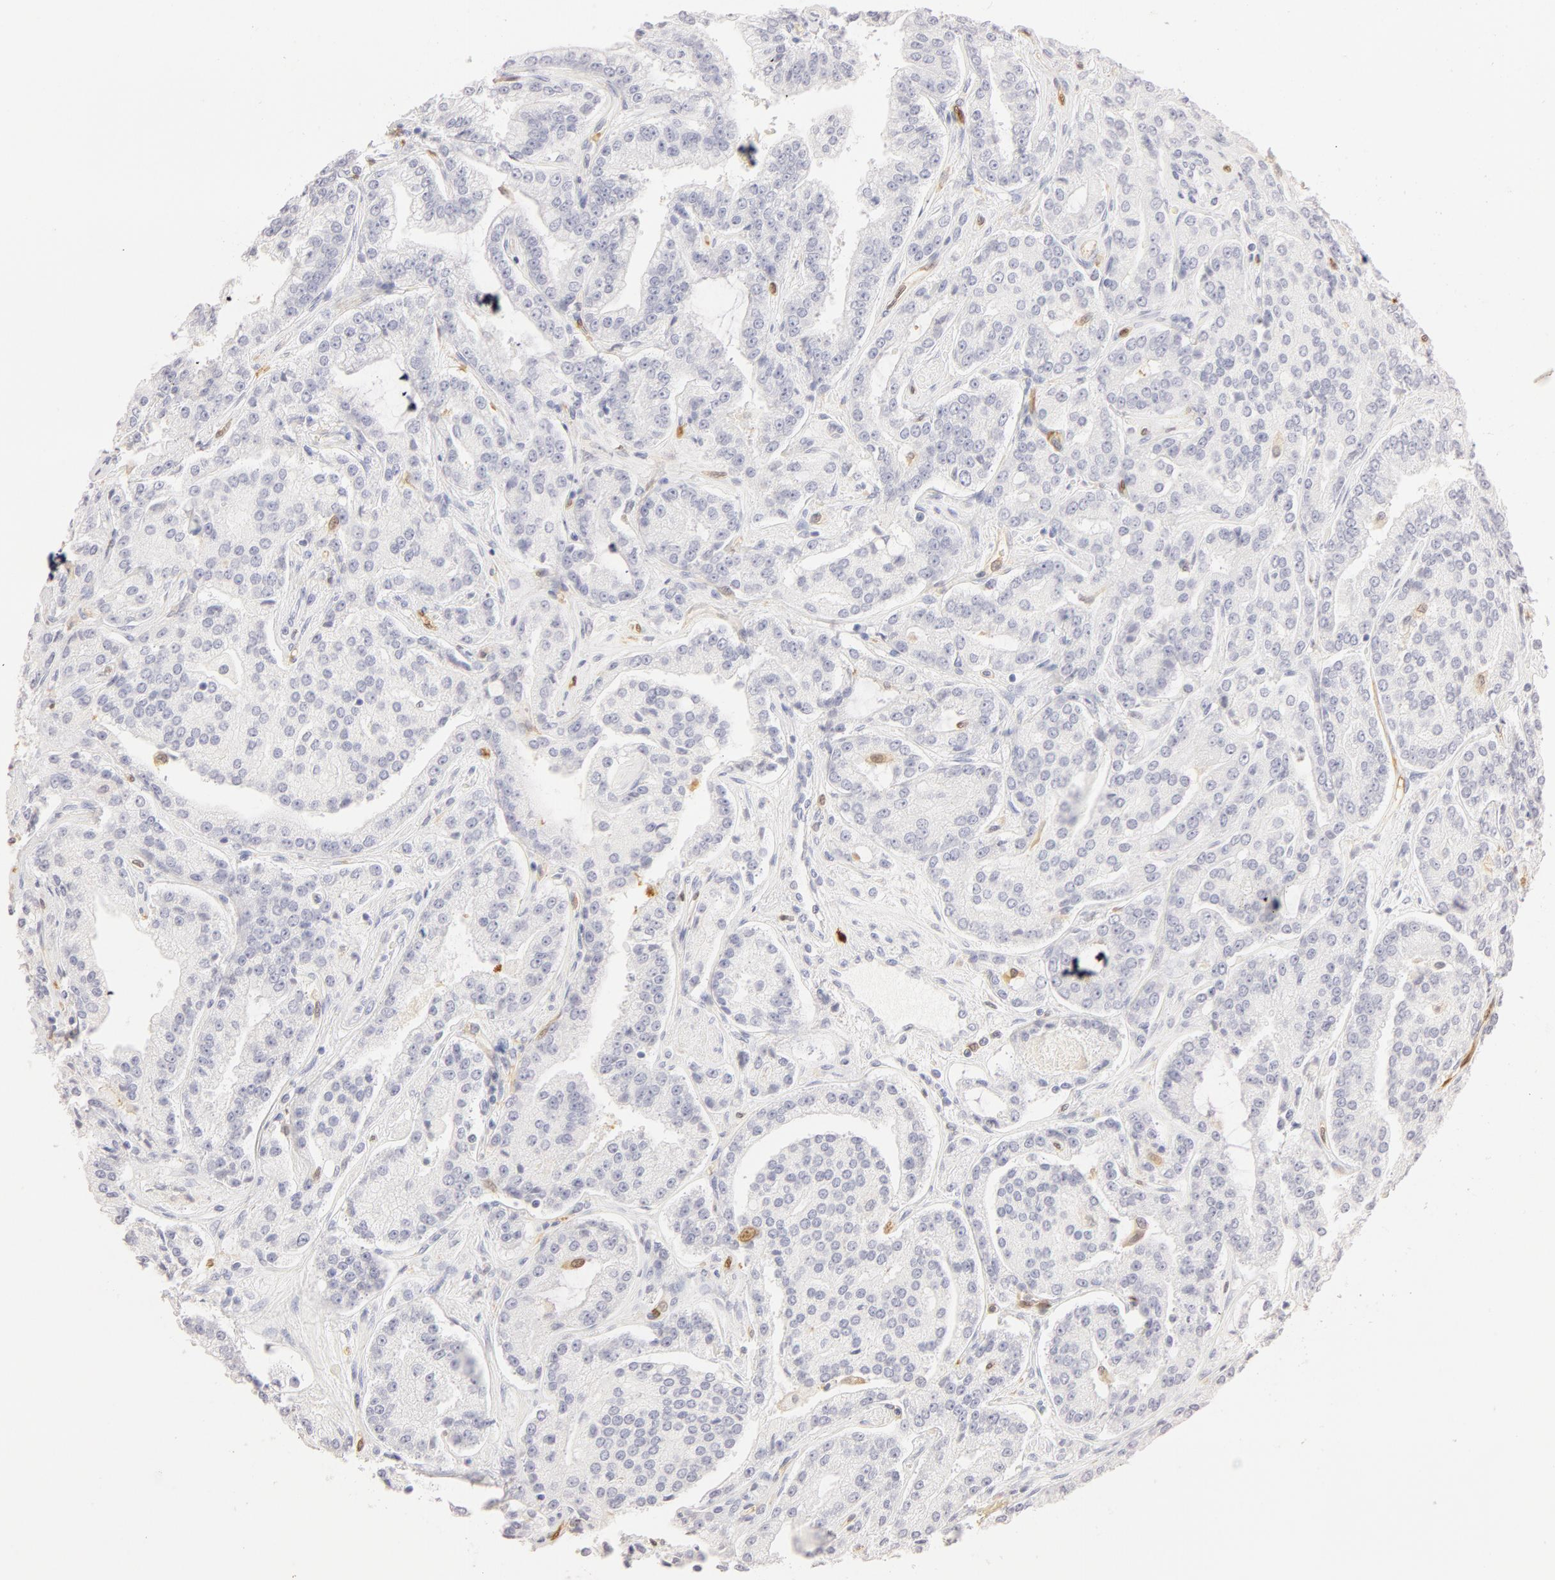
{"staining": {"intensity": "negative", "quantity": "none", "location": "none"}, "tissue": "prostate cancer", "cell_type": "Tumor cells", "image_type": "cancer", "snomed": [{"axis": "morphology", "description": "Adenocarcinoma, Medium grade"}, {"axis": "topography", "description": "Prostate"}], "caption": "This is a photomicrograph of immunohistochemistry (IHC) staining of prostate cancer, which shows no staining in tumor cells.", "gene": "CA2", "patient": {"sex": "male", "age": 72}}